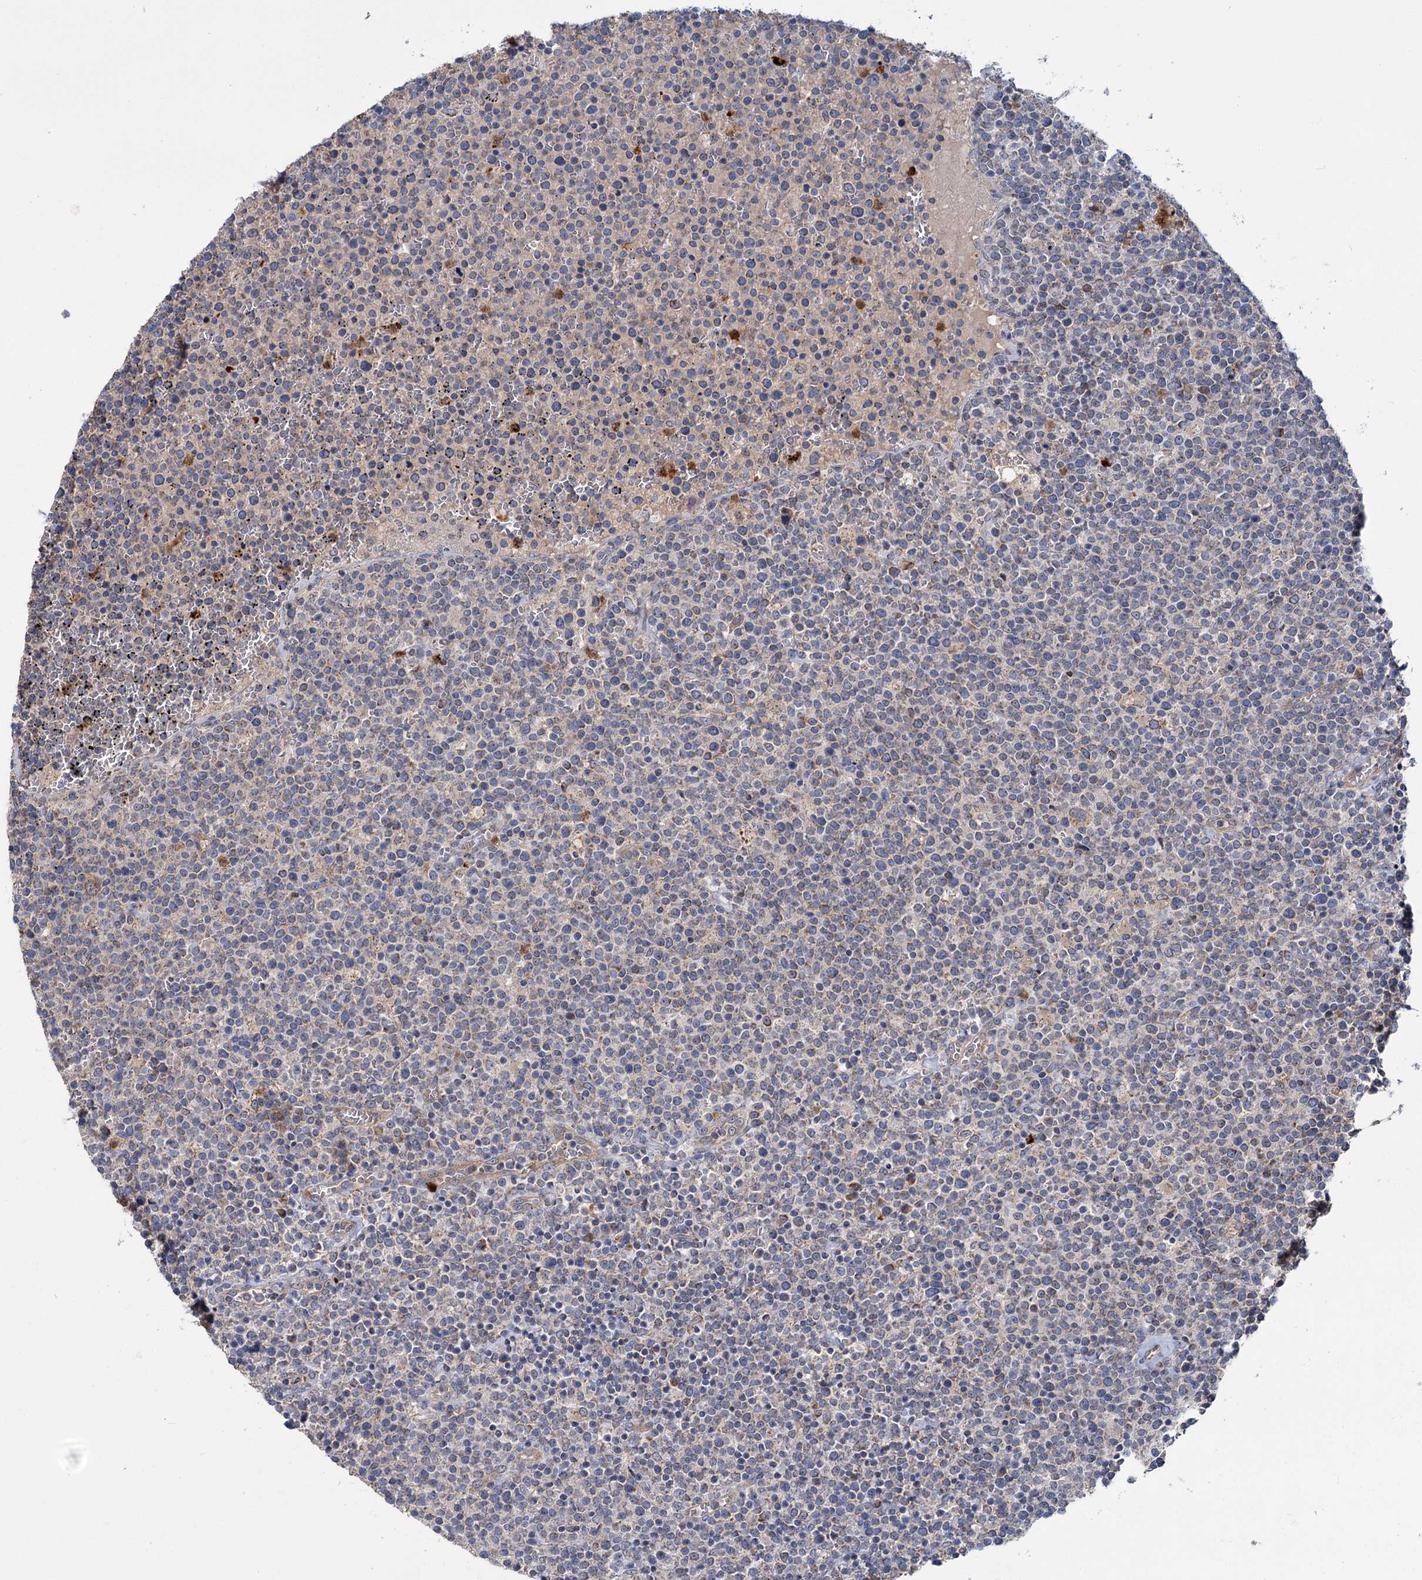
{"staining": {"intensity": "negative", "quantity": "none", "location": "none"}, "tissue": "lymphoma", "cell_type": "Tumor cells", "image_type": "cancer", "snomed": [{"axis": "morphology", "description": "Malignant lymphoma, non-Hodgkin's type, High grade"}, {"axis": "topography", "description": "Lymph node"}], "caption": "This is an immunohistochemistry histopathology image of lymphoma. There is no positivity in tumor cells.", "gene": "DYNC2H1", "patient": {"sex": "male", "age": 61}}